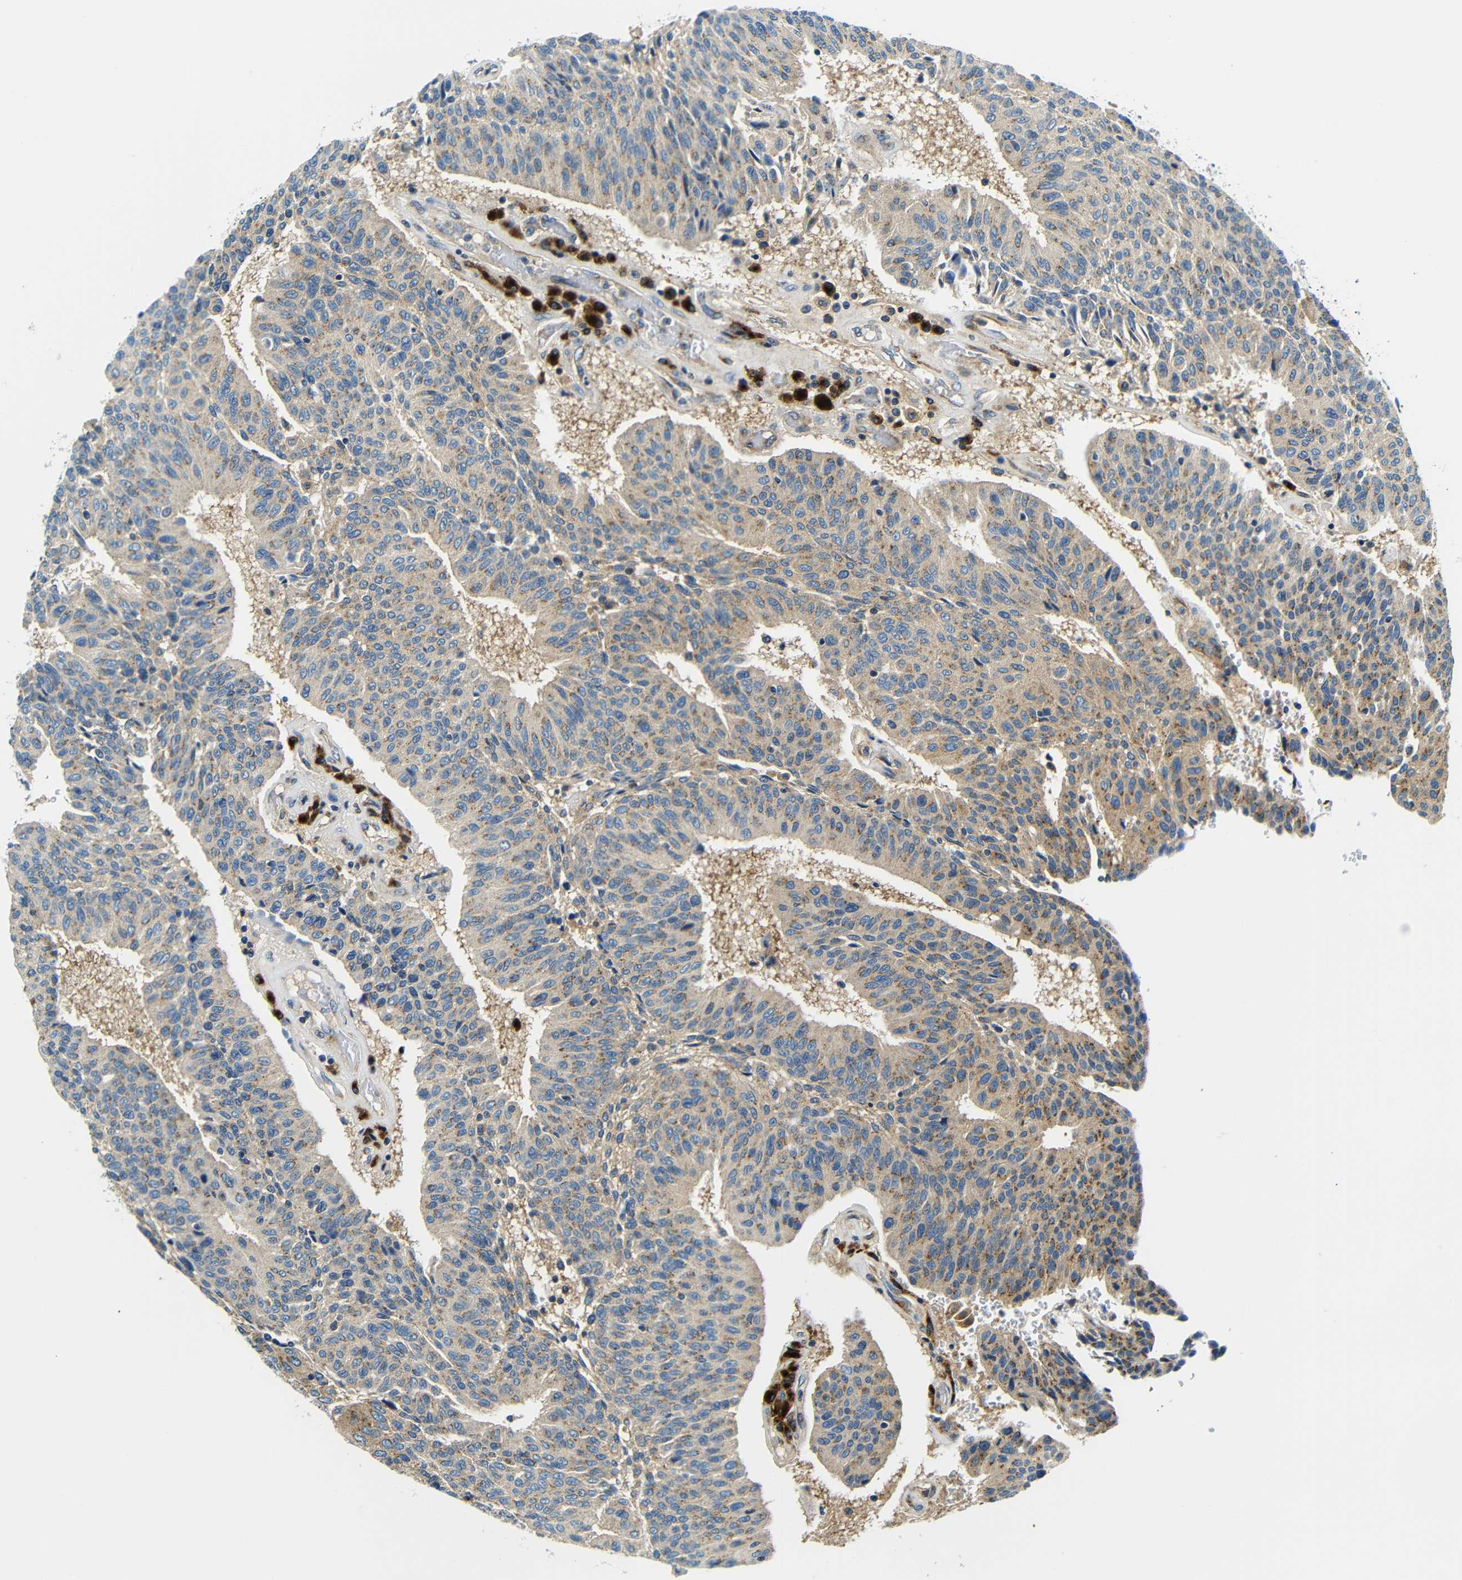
{"staining": {"intensity": "weak", "quantity": ">75%", "location": "cytoplasmic/membranous"}, "tissue": "urothelial cancer", "cell_type": "Tumor cells", "image_type": "cancer", "snomed": [{"axis": "morphology", "description": "Urothelial carcinoma, High grade"}, {"axis": "topography", "description": "Urinary bladder"}], "caption": "The immunohistochemical stain shows weak cytoplasmic/membranous expression in tumor cells of urothelial carcinoma (high-grade) tissue.", "gene": "USO1", "patient": {"sex": "male", "age": 66}}